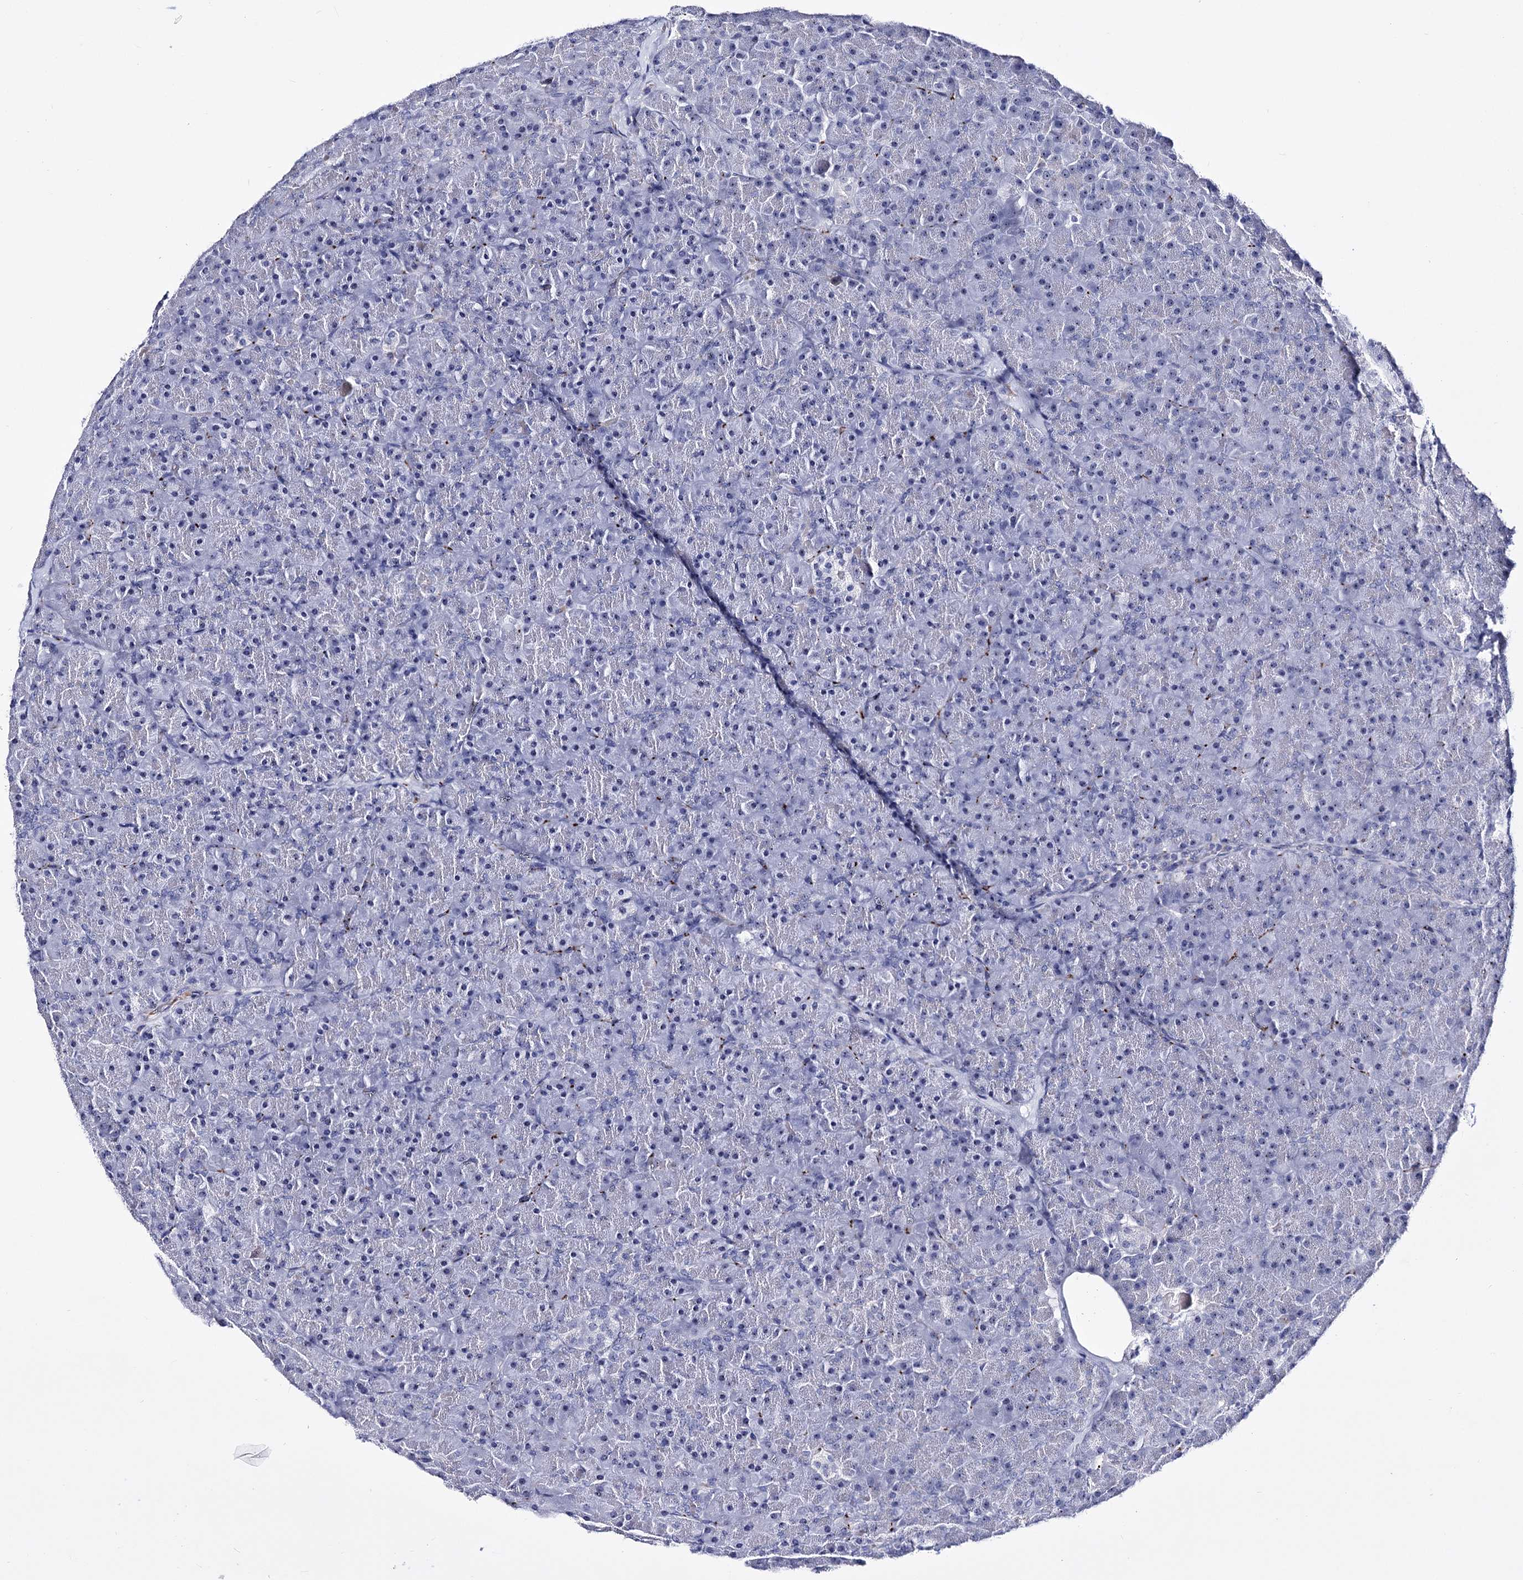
{"staining": {"intensity": "moderate", "quantity": "<25%", "location": "nuclear"}, "tissue": "pancreas", "cell_type": "Exocrine glandular cells", "image_type": "normal", "snomed": [{"axis": "morphology", "description": "Normal tissue, NOS"}, {"axis": "topography", "description": "Pancreas"}], "caption": "A photomicrograph showing moderate nuclear staining in approximately <25% of exocrine glandular cells in normal pancreas, as visualized by brown immunohistochemical staining.", "gene": "PCGF5", "patient": {"sex": "male", "age": 36}}